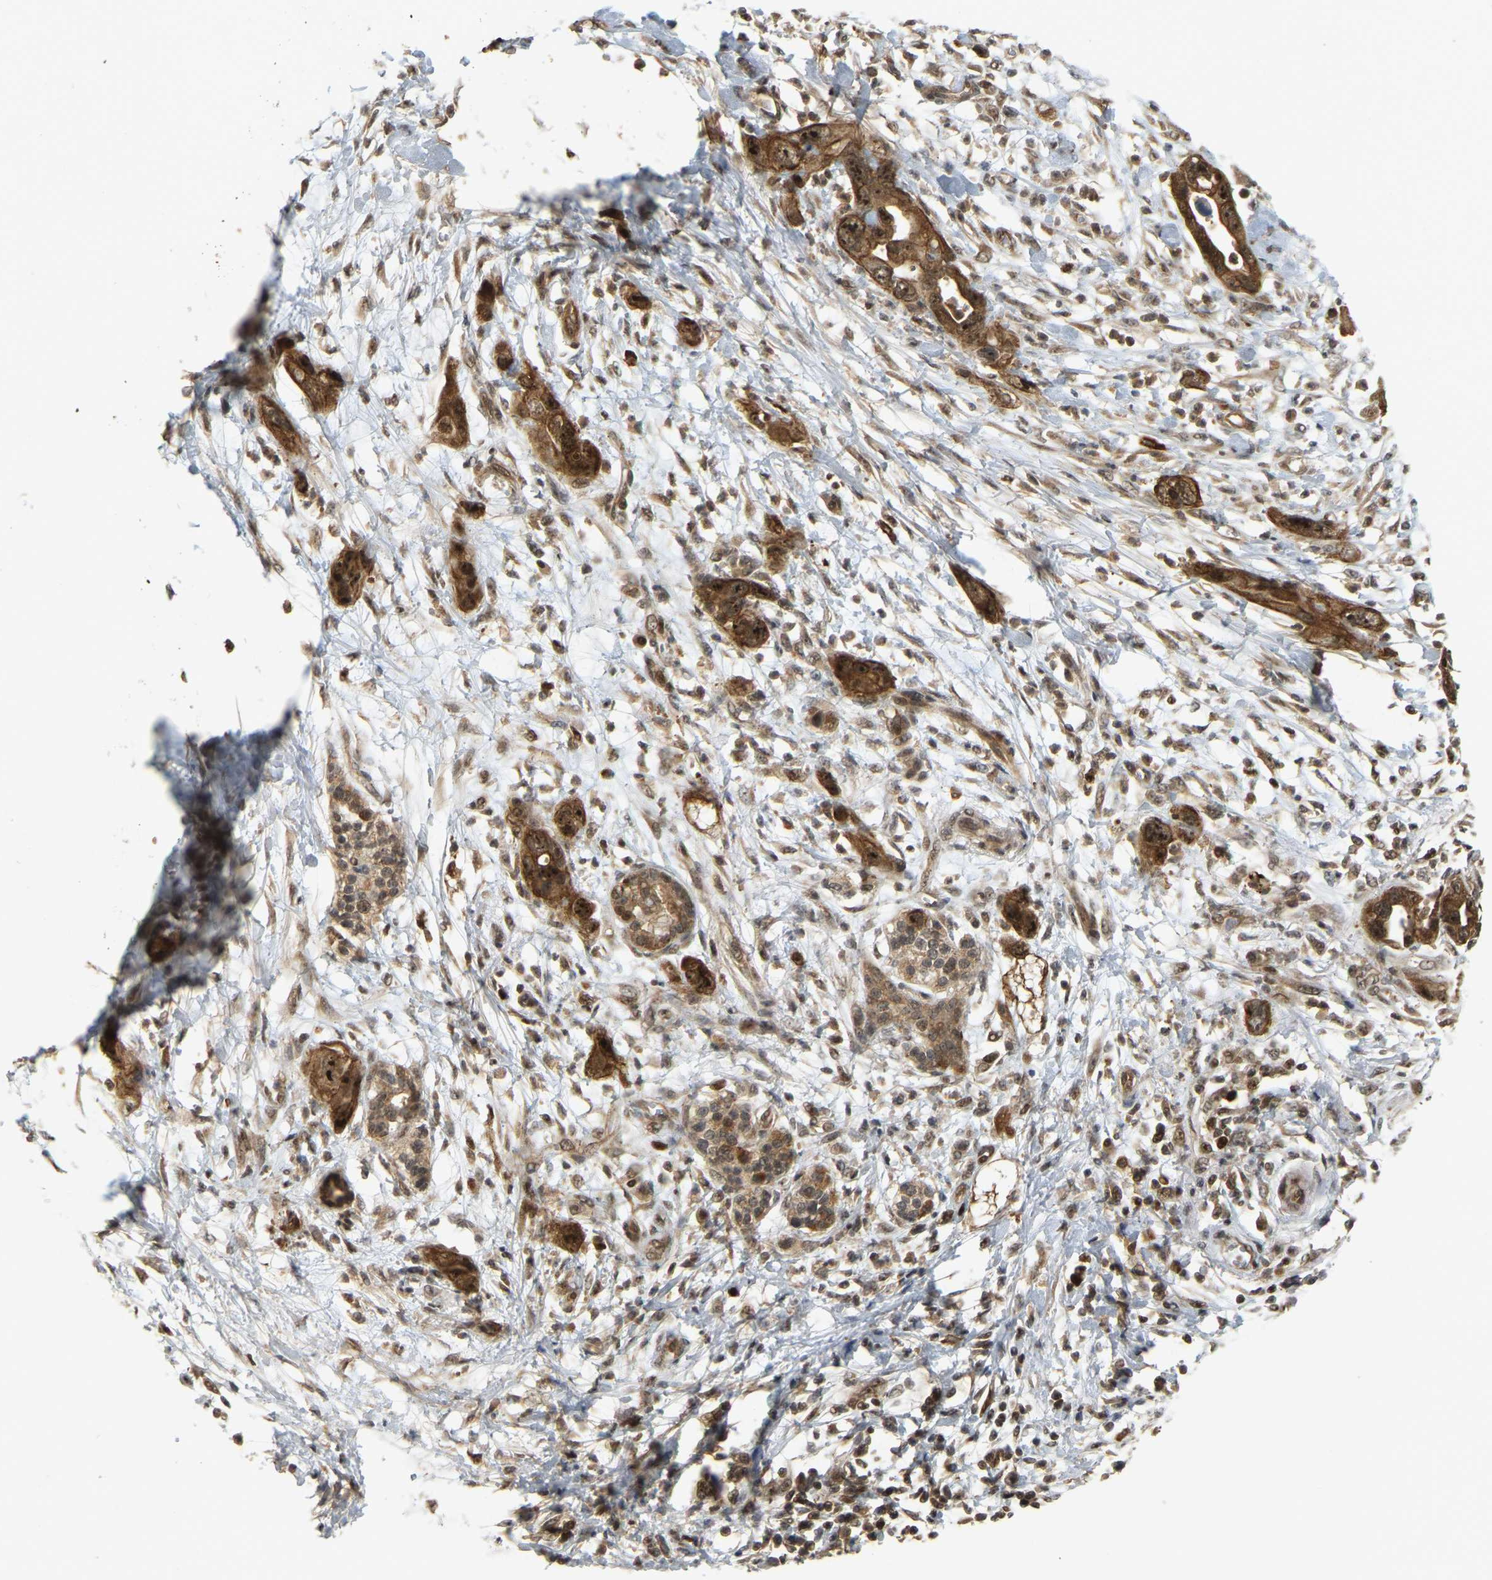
{"staining": {"intensity": "strong", "quantity": ">75%", "location": "cytoplasmic/membranous,nuclear"}, "tissue": "pancreatic cancer", "cell_type": "Tumor cells", "image_type": "cancer", "snomed": [{"axis": "morphology", "description": "Adenocarcinoma, NOS"}, {"axis": "topography", "description": "Pancreas"}], "caption": "Pancreatic adenocarcinoma stained with immunohistochemistry (IHC) shows strong cytoplasmic/membranous and nuclear expression in about >75% of tumor cells.", "gene": "BRF2", "patient": {"sex": "female", "age": 70}}